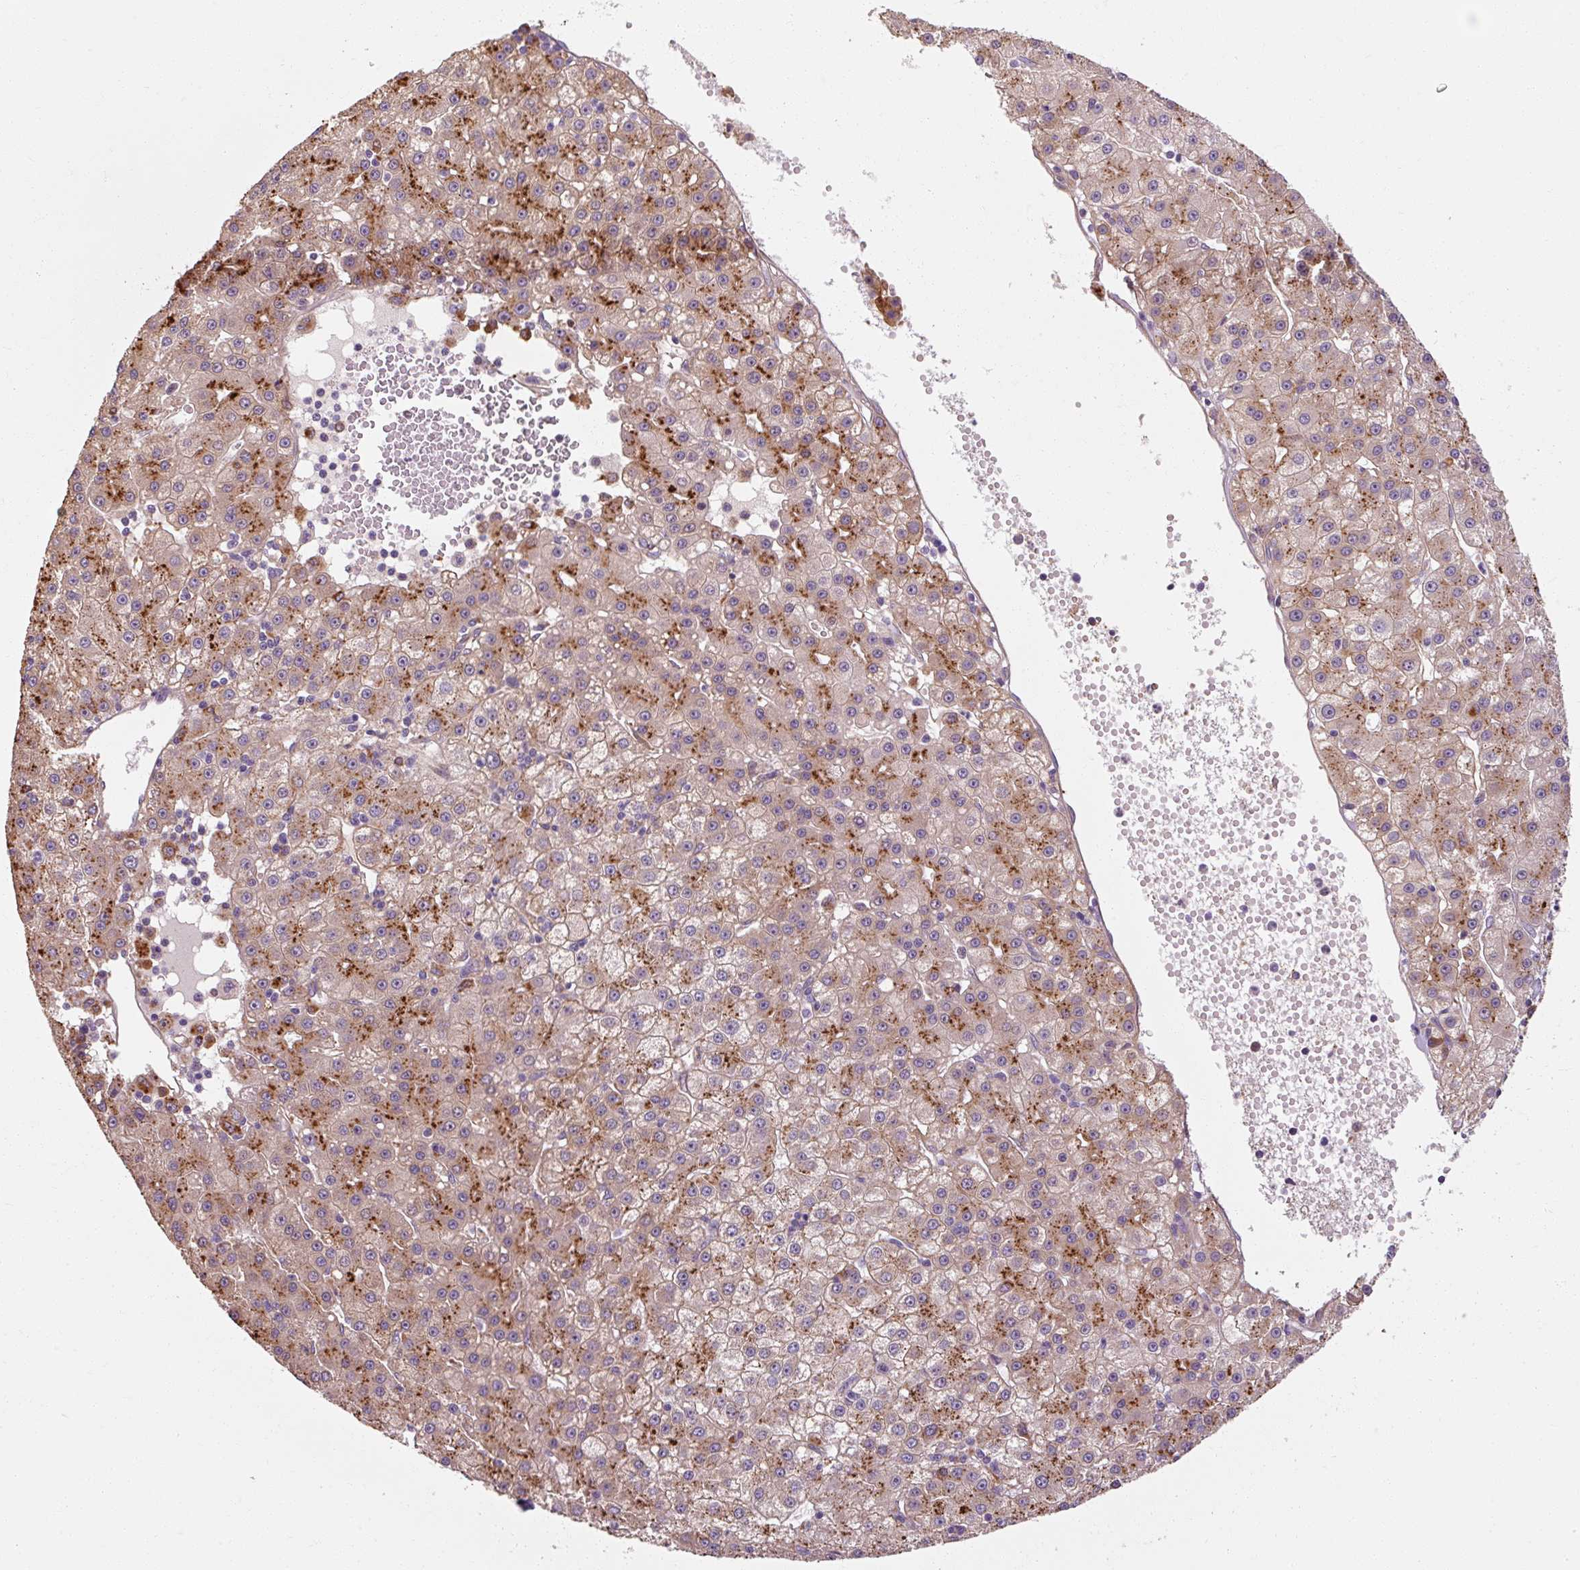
{"staining": {"intensity": "moderate", "quantity": ">75%", "location": "cytoplasmic/membranous"}, "tissue": "liver cancer", "cell_type": "Tumor cells", "image_type": "cancer", "snomed": [{"axis": "morphology", "description": "Carcinoma, Hepatocellular, NOS"}, {"axis": "topography", "description": "Liver"}], "caption": "A micrograph showing moderate cytoplasmic/membranous positivity in approximately >75% of tumor cells in liver cancer (hepatocellular carcinoma), as visualized by brown immunohistochemical staining.", "gene": "TBC1D4", "patient": {"sex": "male", "age": 76}}